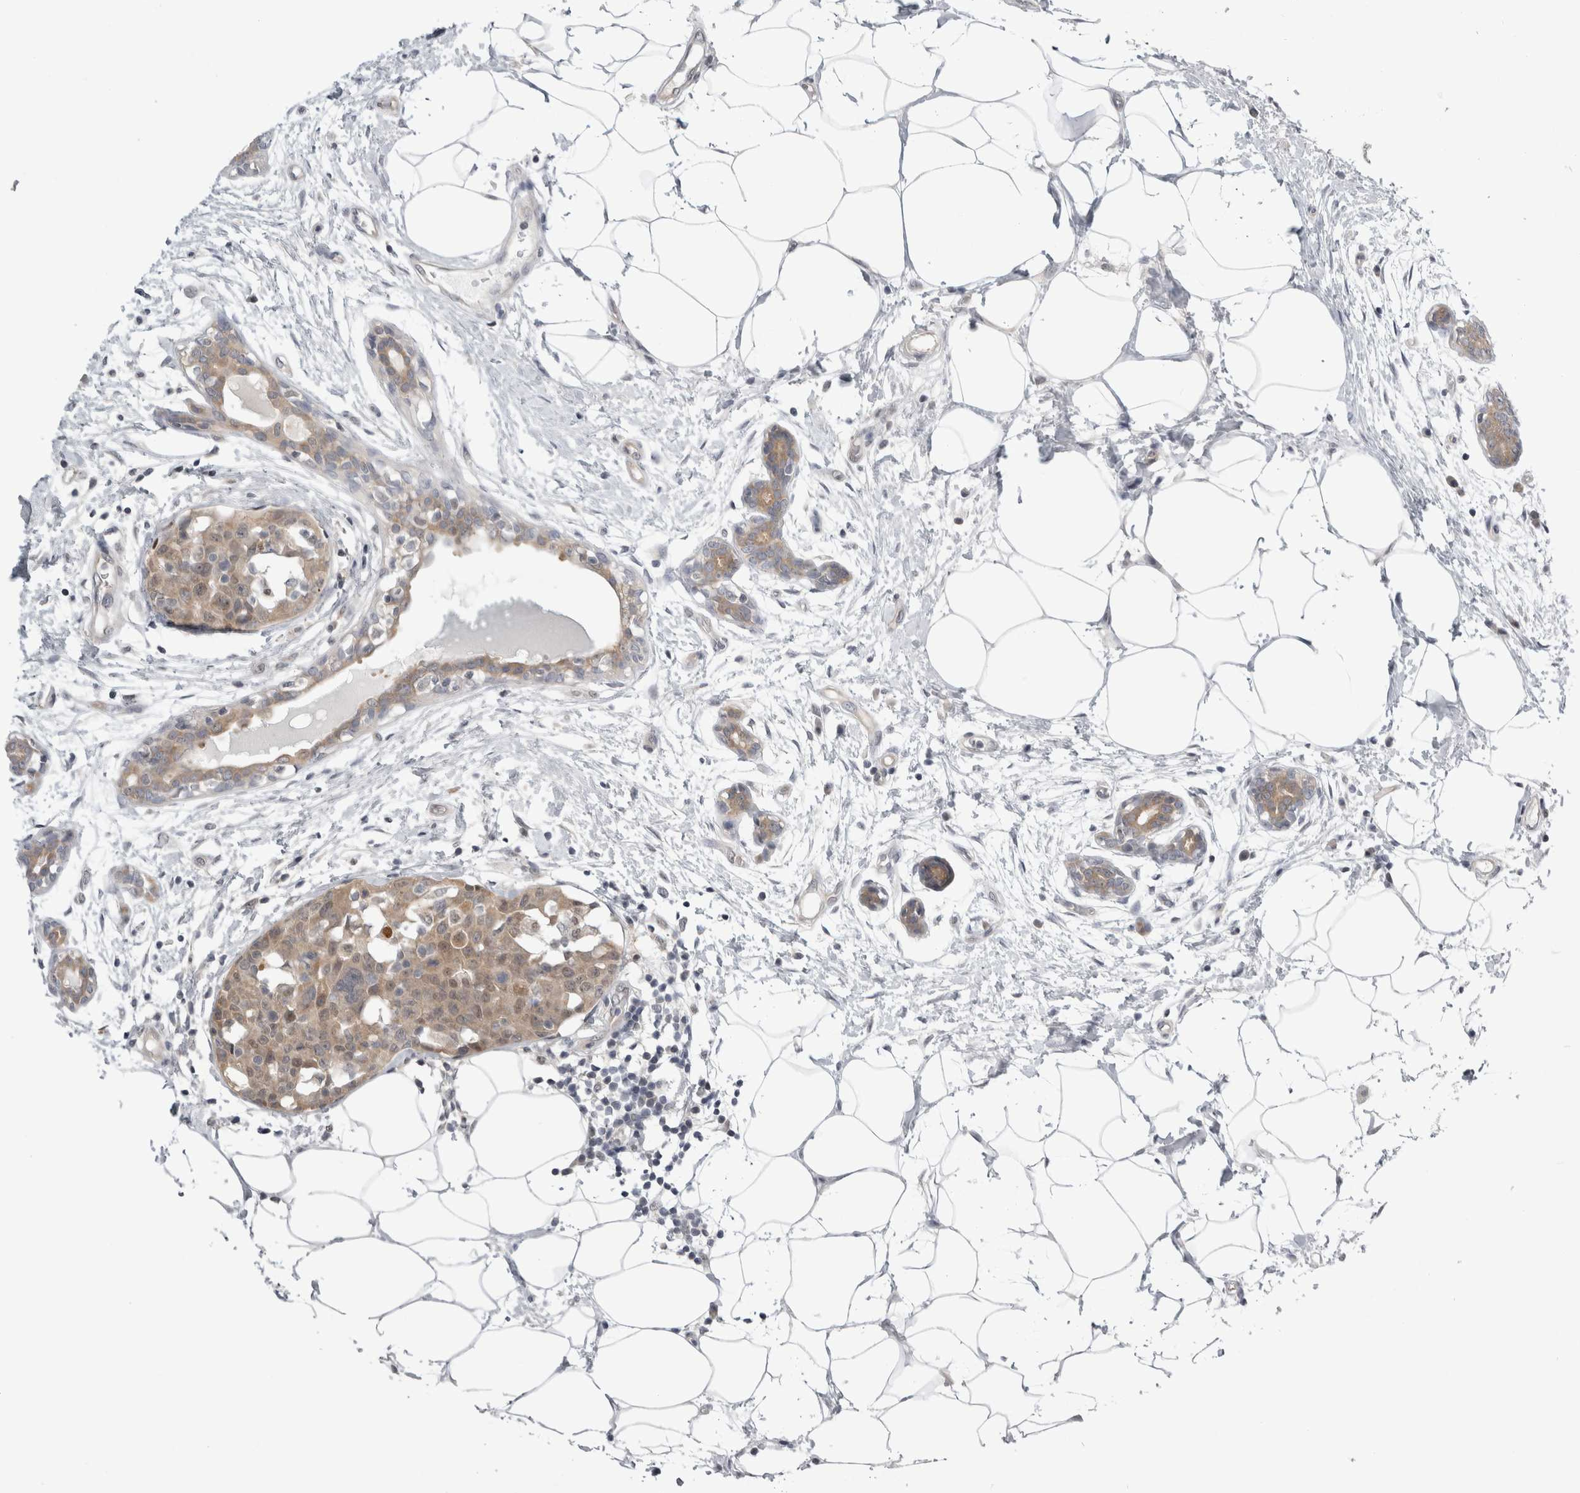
{"staining": {"intensity": "weak", "quantity": ">75%", "location": "cytoplasmic/membranous"}, "tissue": "breast cancer", "cell_type": "Tumor cells", "image_type": "cancer", "snomed": [{"axis": "morphology", "description": "Normal tissue, NOS"}, {"axis": "morphology", "description": "Duct carcinoma"}, {"axis": "topography", "description": "Breast"}], "caption": "A low amount of weak cytoplasmic/membranous positivity is present in approximately >75% of tumor cells in breast invasive ductal carcinoma tissue. Nuclei are stained in blue.", "gene": "PSMB2", "patient": {"sex": "female", "age": 37}}